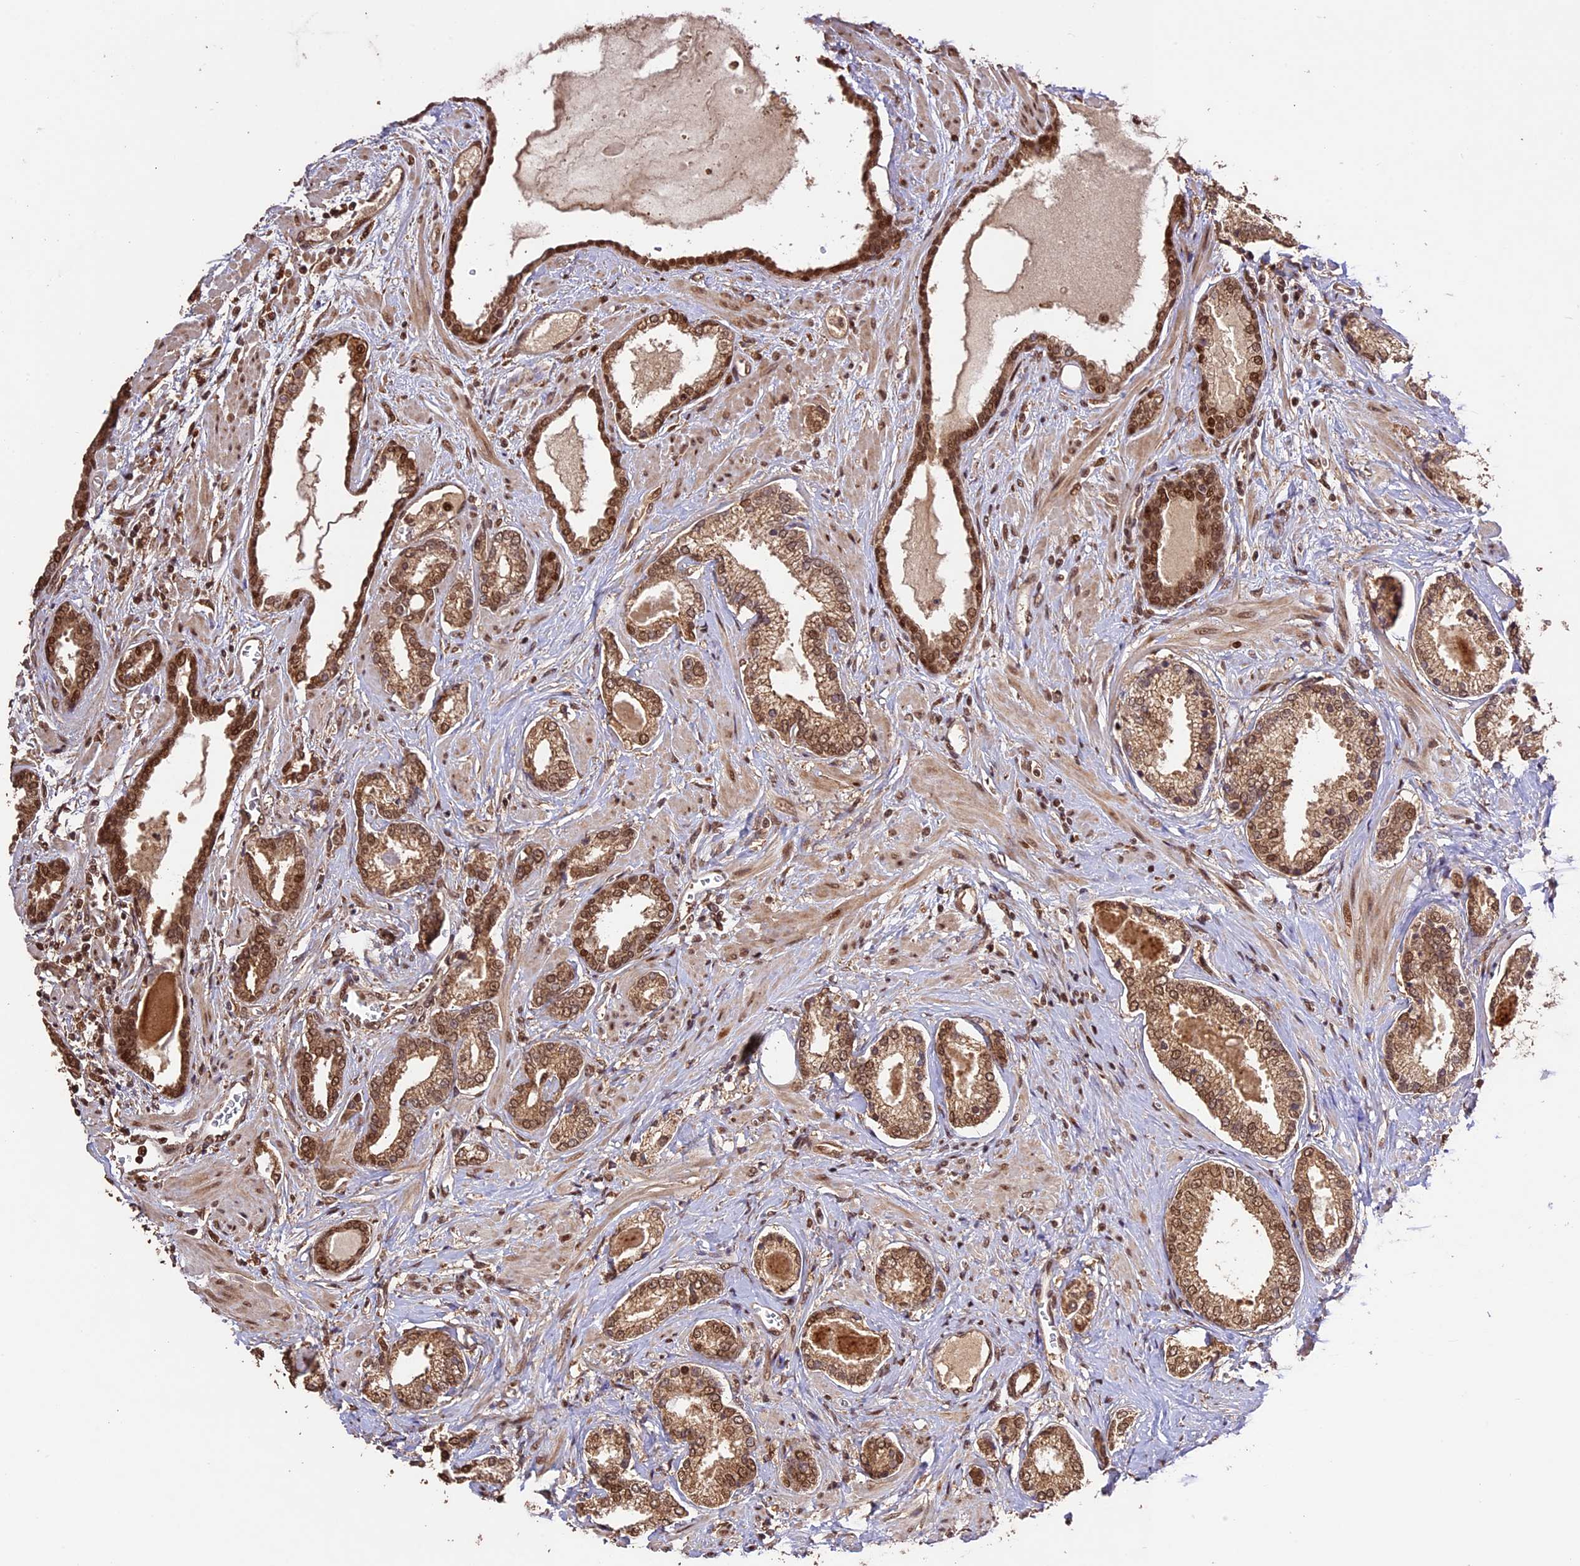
{"staining": {"intensity": "moderate", "quantity": ">75%", "location": "cytoplasmic/membranous,nuclear"}, "tissue": "prostate cancer", "cell_type": "Tumor cells", "image_type": "cancer", "snomed": [{"axis": "morphology", "description": "Adenocarcinoma, Low grade"}, {"axis": "topography", "description": "Prostate"}], "caption": "The image demonstrates a brown stain indicating the presence of a protein in the cytoplasmic/membranous and nuclear of tumor cells in prostate low-grade adenocarcinoma.", "gene": "CDKN2AIP", "patient": {"sex": "male", "age": 70}}